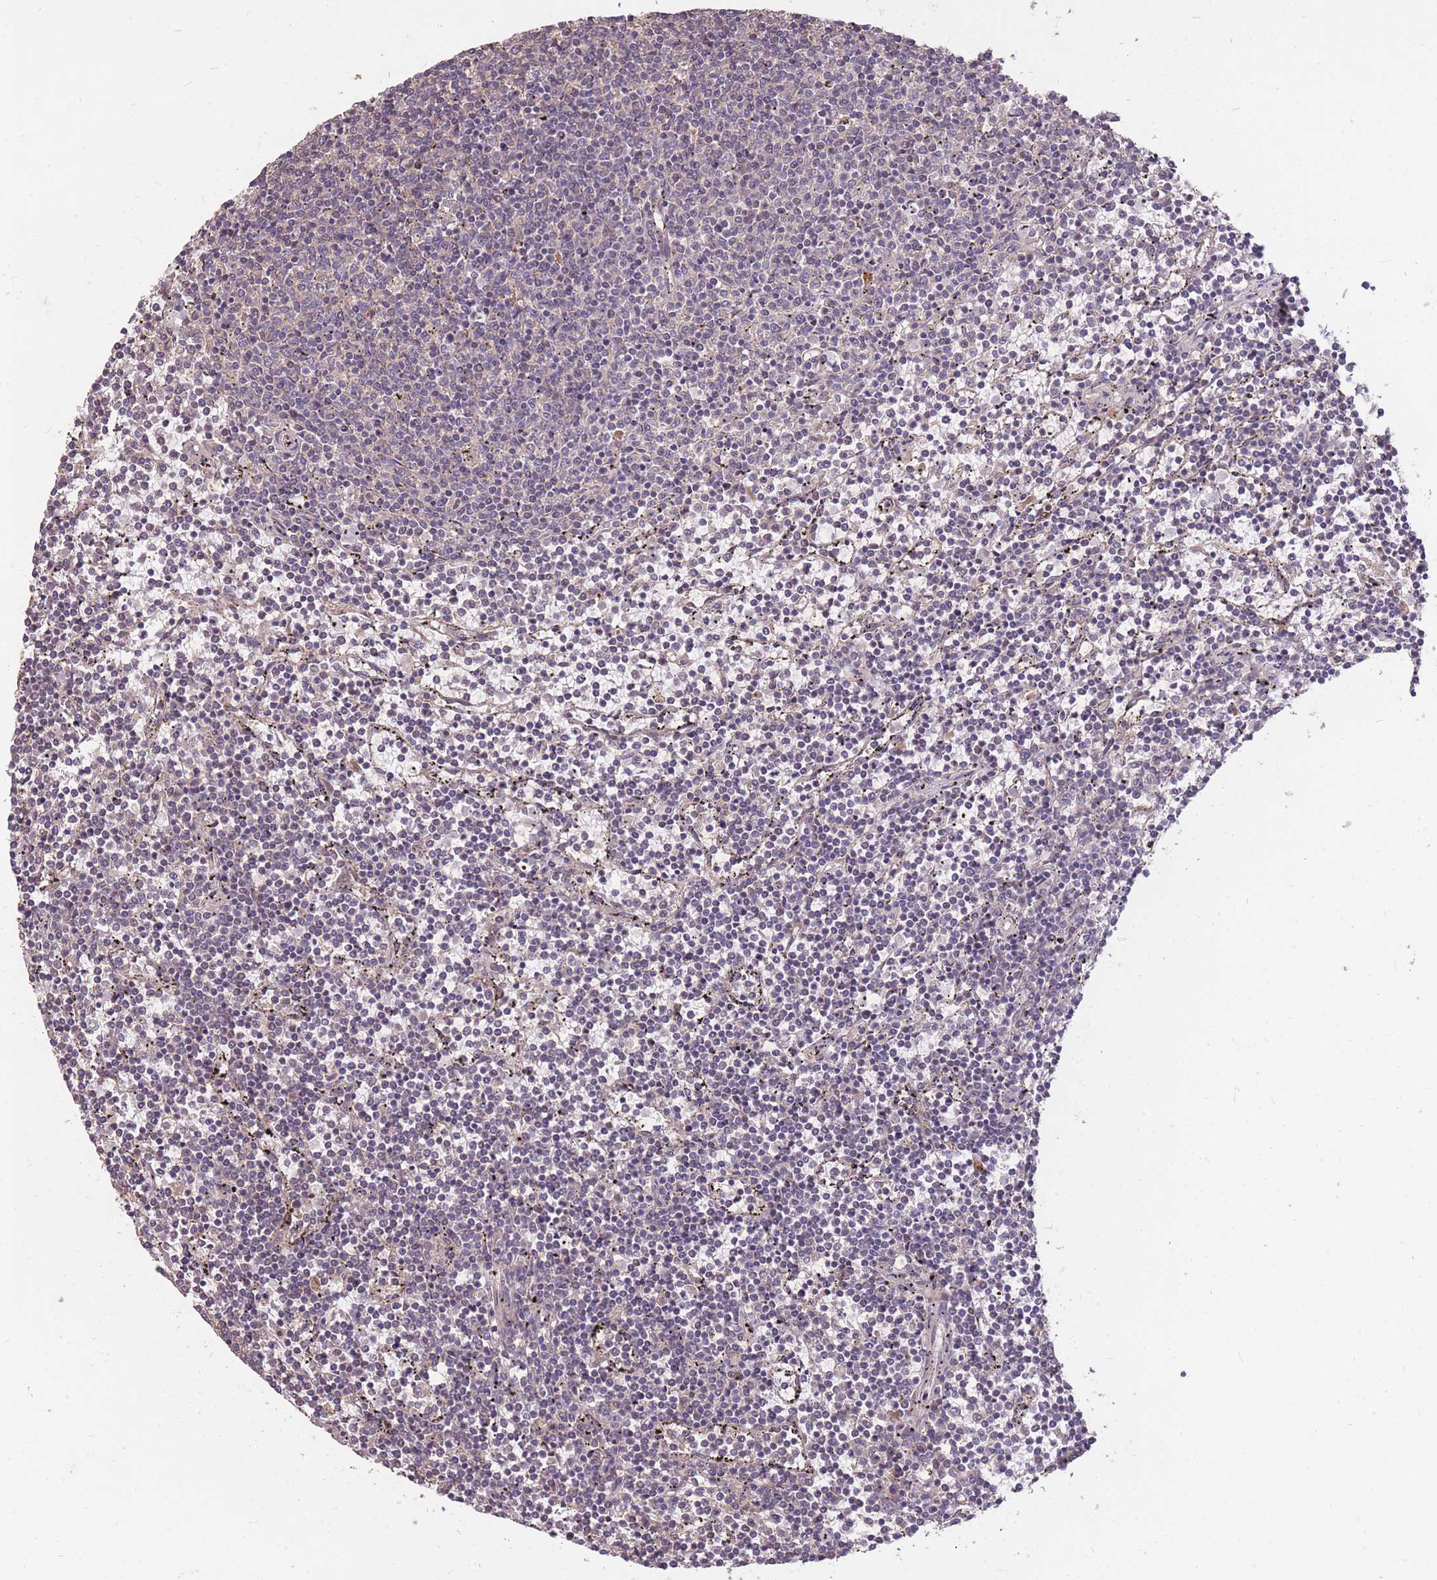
{"staining": {"intensity": "negative", "quantity": "none", "location": "none"}, "tissue": "lymphoma", "cell_type": "Tumor cells", "image_type": "cancer", "snomed": [{"axis": "morphology", "description": "Malignant lymphoma, non-Hodgkin's type, Low grade"}, {"axis": "topography", "description": "Spleen"}], "caption": "Immunohistochemistry (IHC) micrograph of neoplastic tissue: human lymphoma stained with DAB (3,3'-diaminobenzidine) reveals no significant protein expression in tumor cells.", "gene": "DYNC1LI2", "patient": {"sex": "female", "age": 50}}